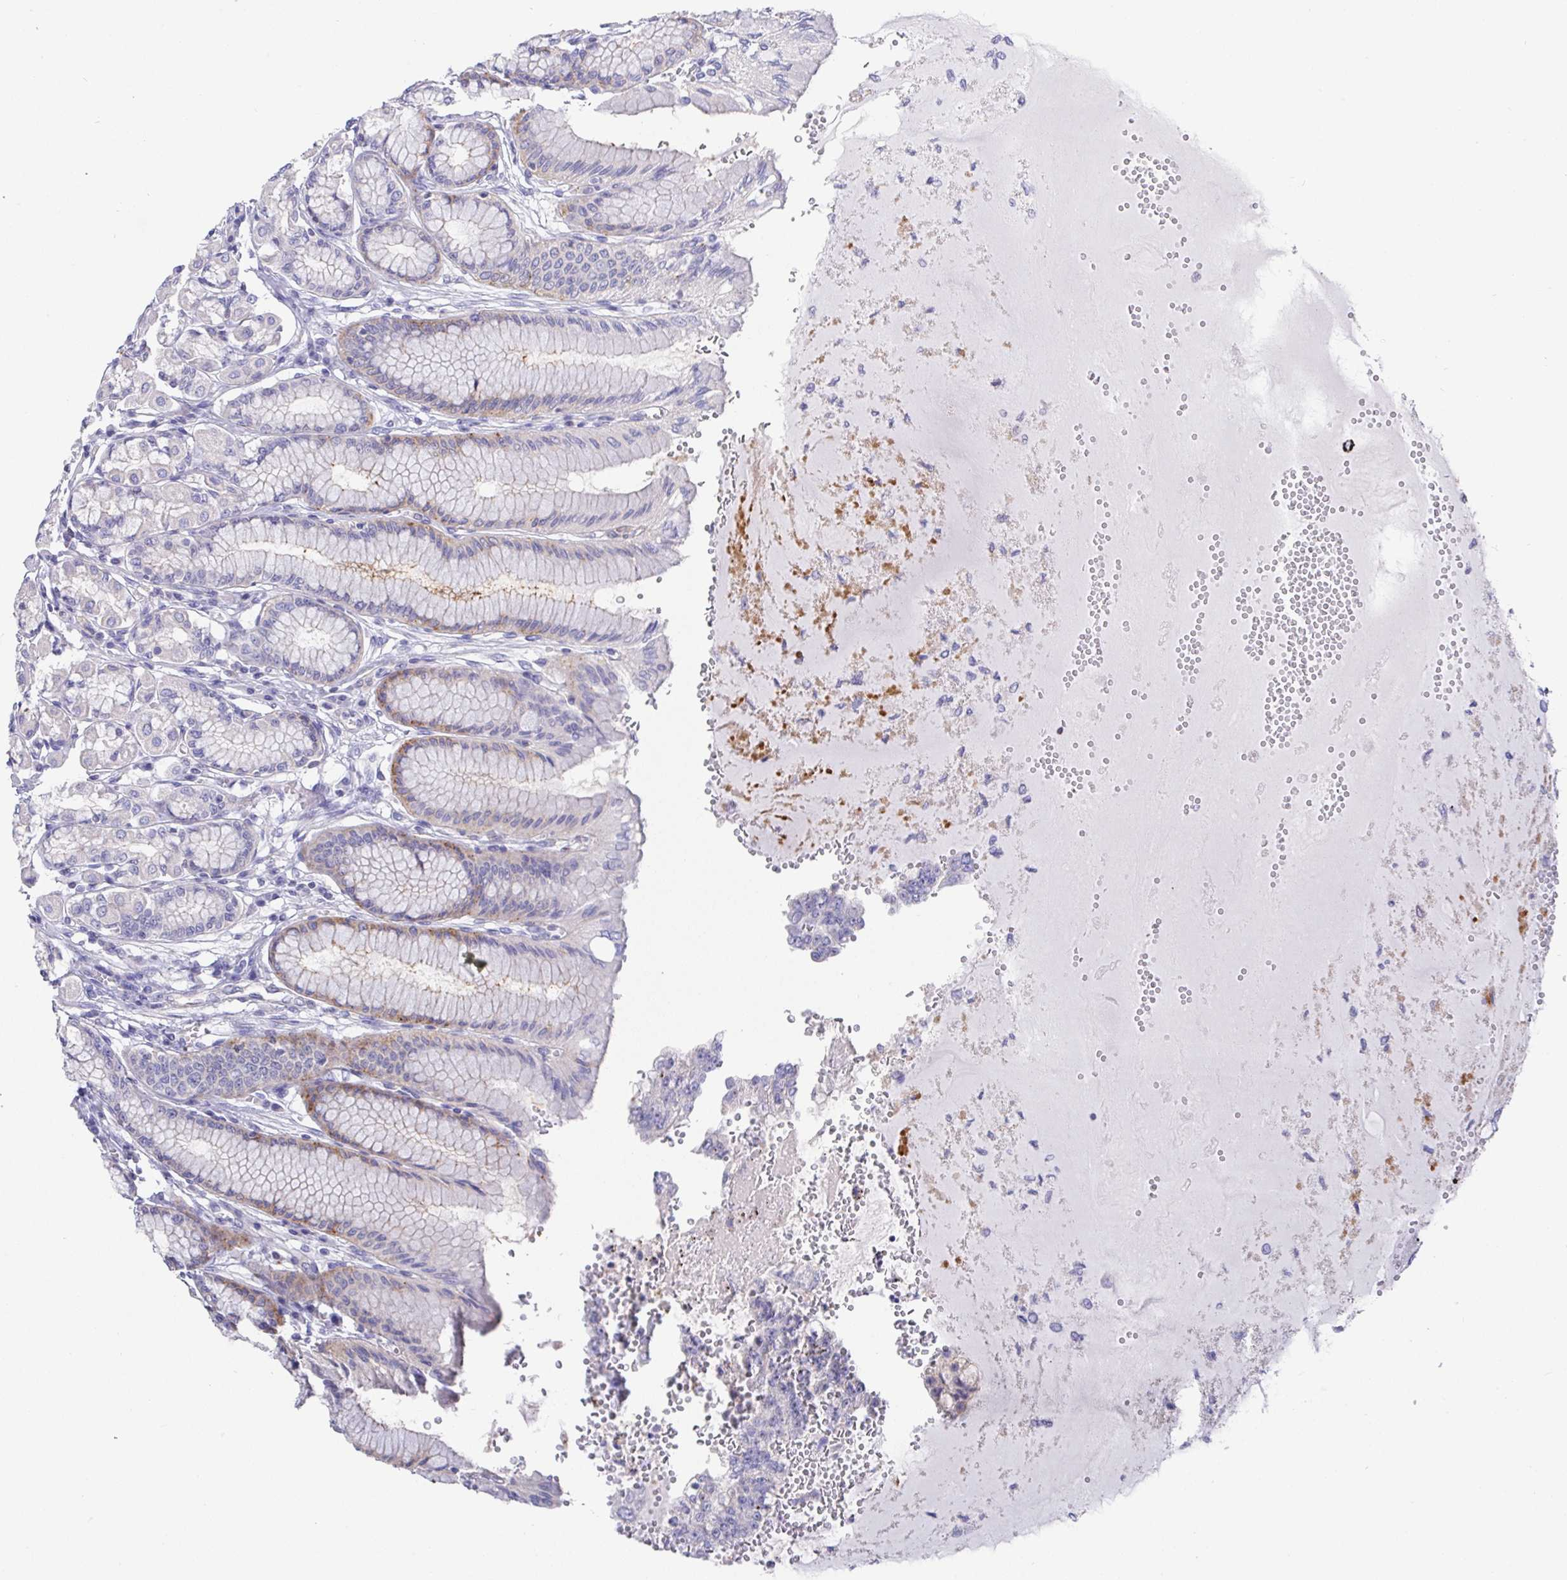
{"staining": {"intensity": "weak", "quantity": "25%-75%", "location": "cytoplasmic/membranous"}, "tissue": "stomach", "cell_type": "Glandular cells", "image_type": "normal", "snomed": [{"axis": "morphology", "description": "Normal tissue, NOS"}, {"axis": "topography", "description": "Stomach"}, {"axis": "topography", "description": "Stomach, lower"}], "caption": "The histopathology image exhibits a brown stain indicating the presence of a protein in the cytoplasmic/membranous of glandular cells in stomach.", "gene": "PRG3", "patient": {"sex": "male", "age": 76}}